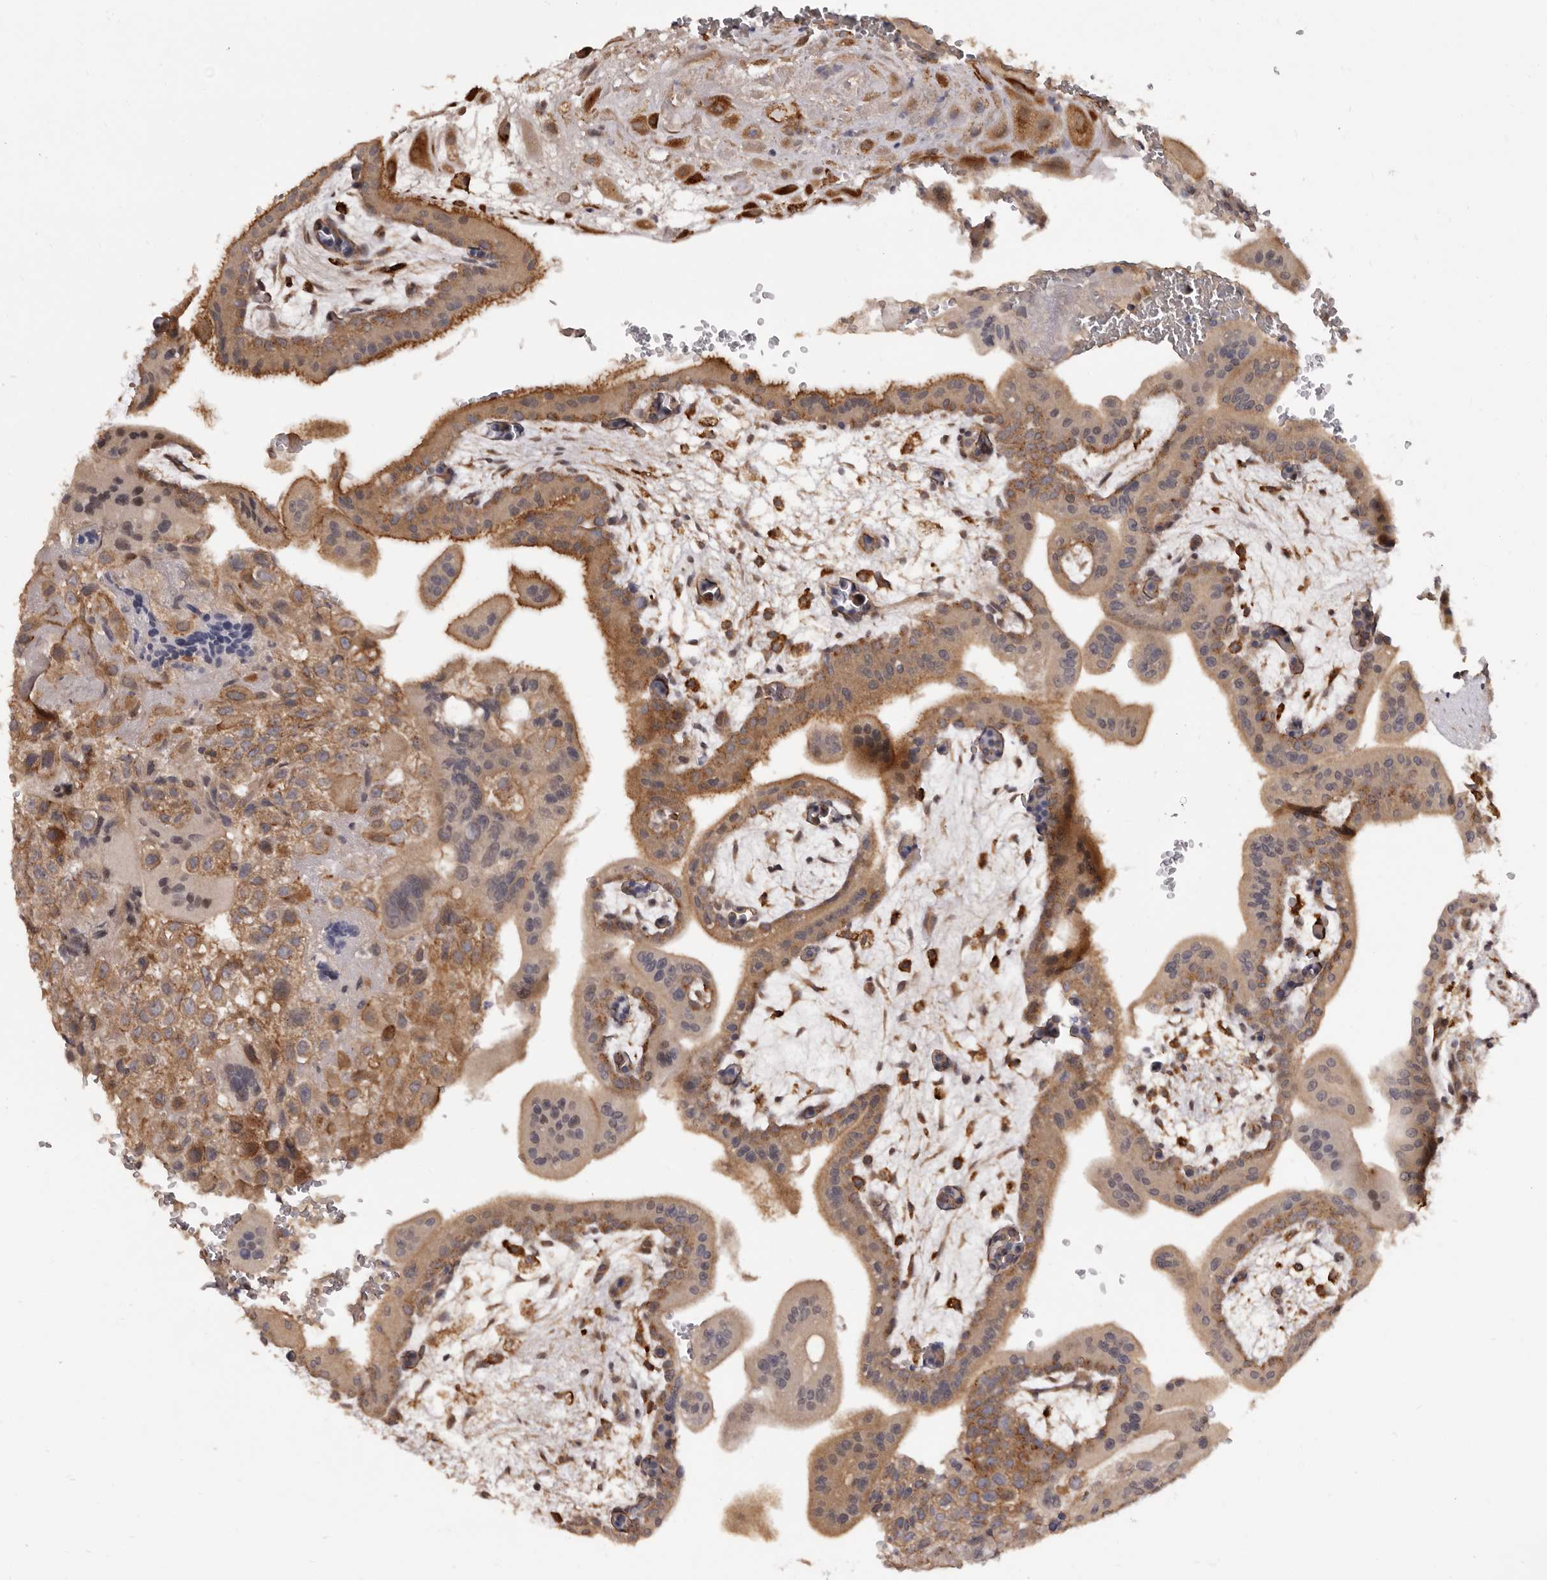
{"staining": {"intensity": "moderate", "quantity": ">75%", "location": "cytoplasmic/membranous"}, "tissue": "placenta", "cell_type": "Decidual cells", "image_type": "normal", "snomed": [{"axis": "morphology", "description": "Normal tissue, NOS"}, {"axis": "topography", "description": "Placenta"}], "caption": "The immunohistochemical stain labels moderate cytoplasmic/membranous expression in decidual cells of normal placenta. Using DAB (brown) and hematoxylin (blue) stains, captured at high magnification using brightfield microscopy.", "gene": "INAVA", "patient": {"sex": "female", "age": 35}}